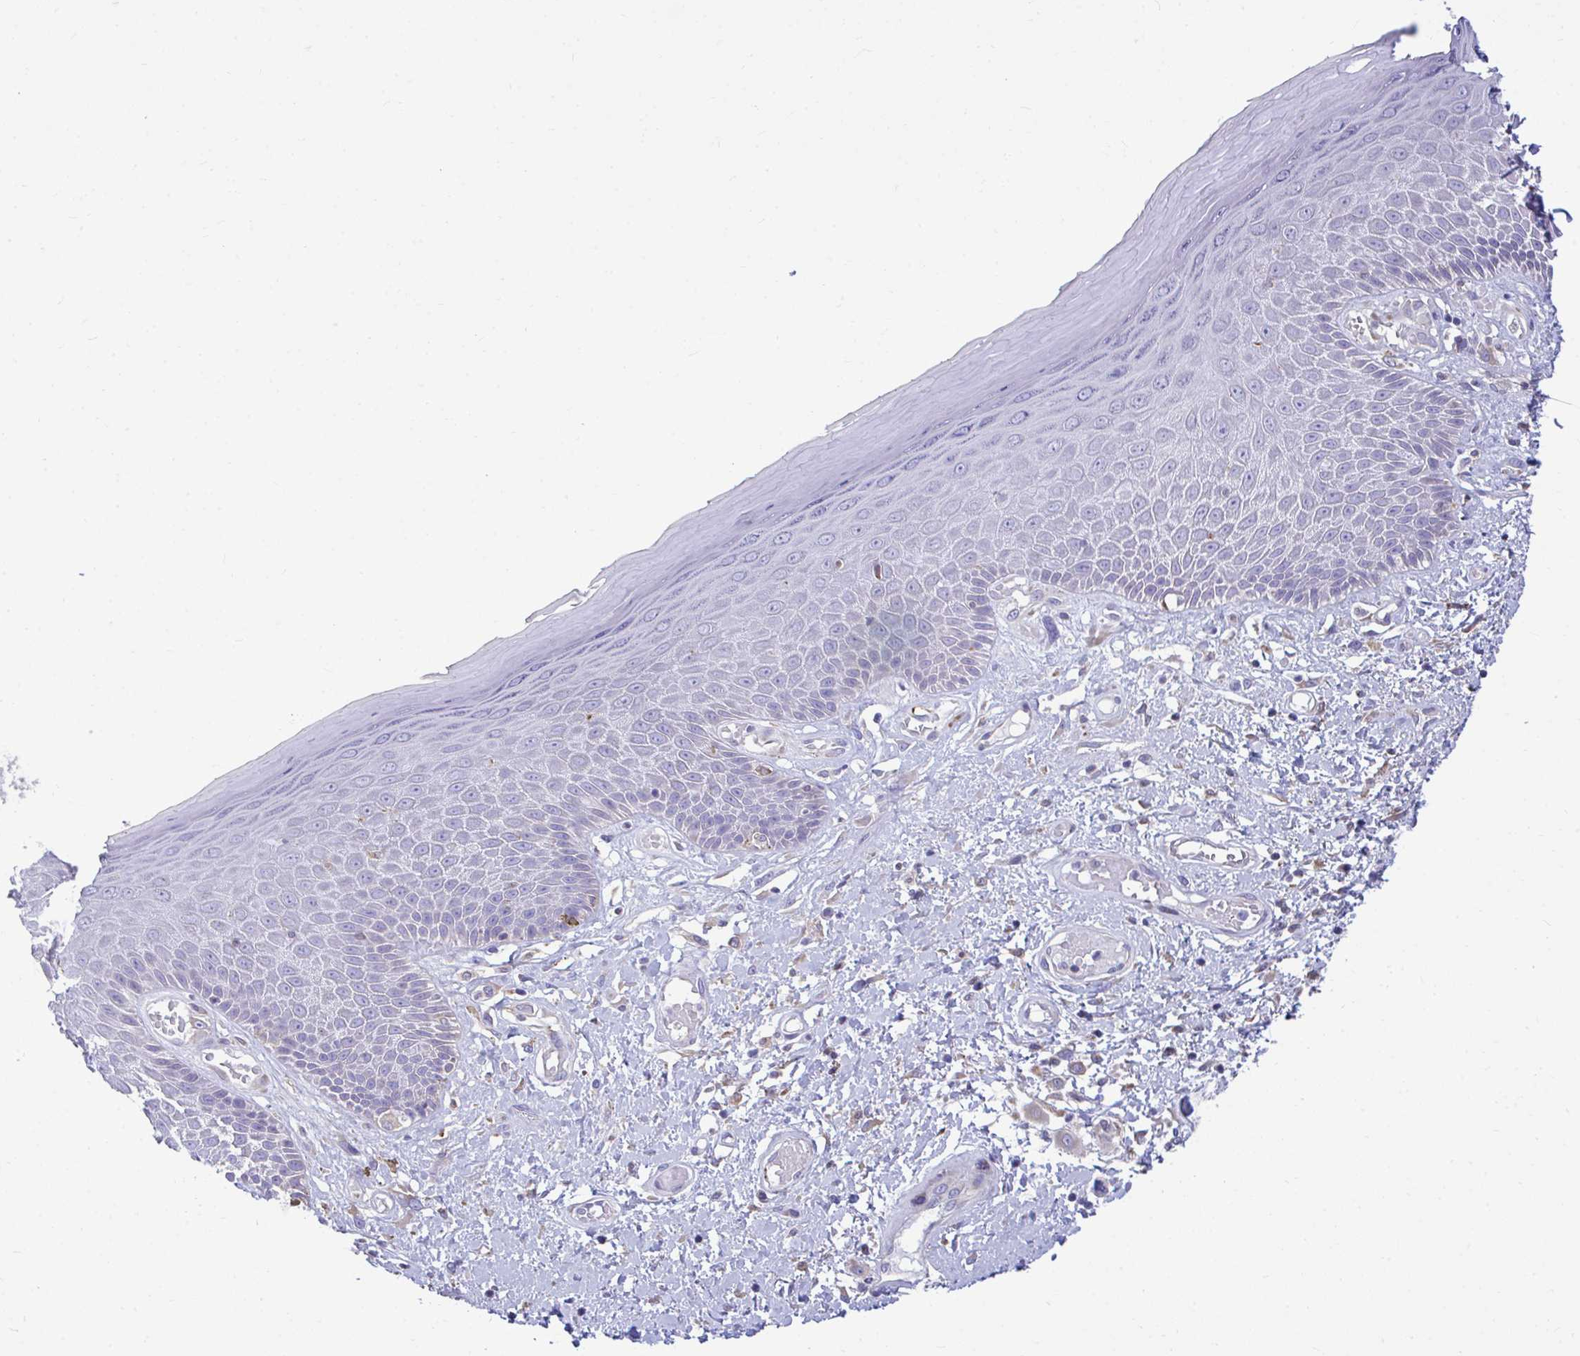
{"staining": {"intensity": "negative", "quantity": "none", "location": "none"}, "tissue": "skin", "cell_type": "Epidermal cells", "image_type": "normal", "snomed": [{"axis": "morphology", "description": "Normal tissue, NOS"}, {"axis": "topography", "description": "Anal"}, {"axis": "topography", "description": "Peripheral nerve tissue"}], "caption": "A photomicrograph of skin stained for a protein reveals no brown staining in epidermal cells.", "gene": "PIGK", "patient": {"sex": "male", "age": 78}}